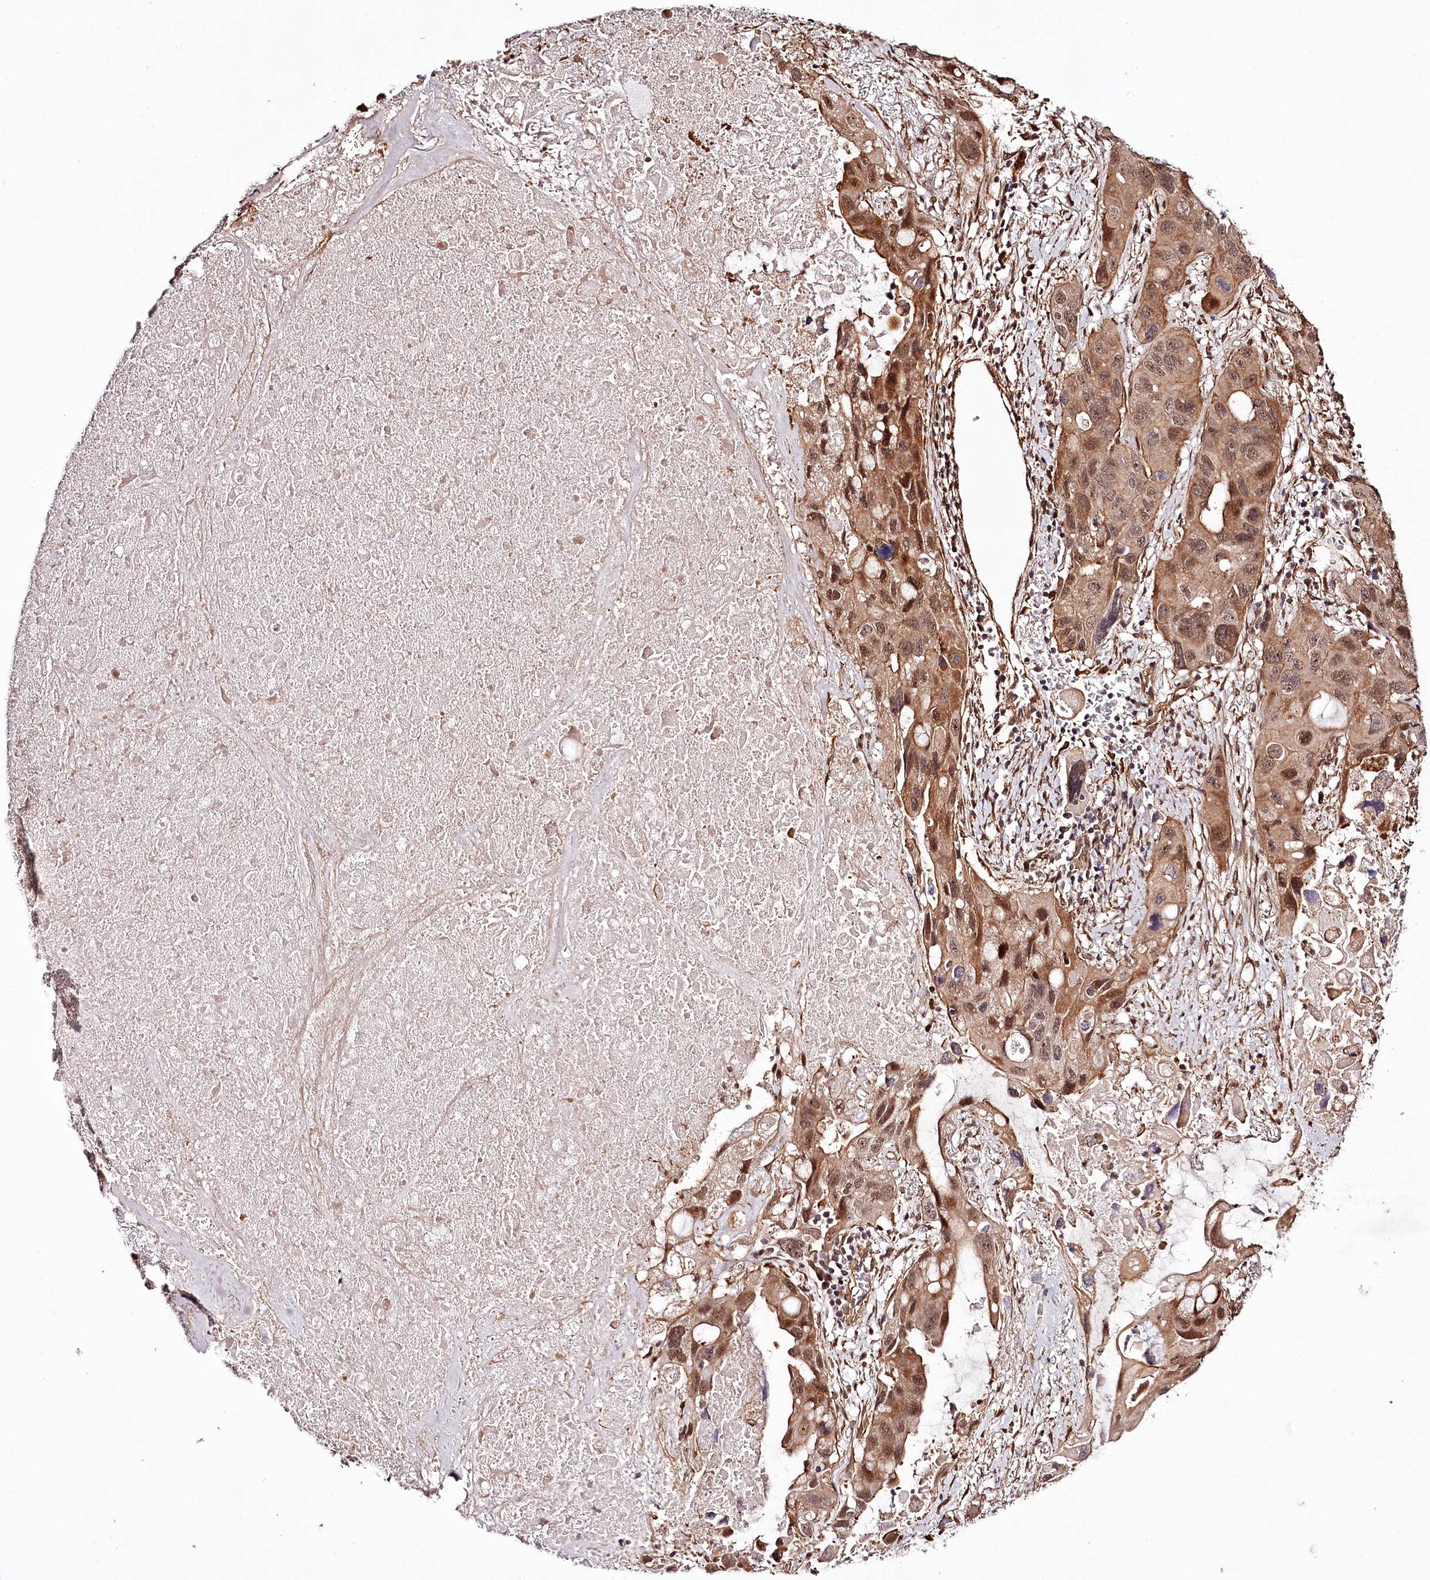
{"staining": {"intensity": "moderate", "quantity": ">75%", "location": "cytoplasmic/membranous,nuclear"}, "tissue": "lung cancer", "cell_type": "Tumor cells", "image_type": "cancer", "snomed": [{"axis": "morphology", "description": "Squamous cell carcinoma, NOS"}, {"axis": "topography", "description": "Lung"}], "caption": "The micrograph reveals staining of squamous cell carcinoma (lung), revealing moderate cytoplasmic/membranous and nuclear protein expression (brown color) within tumor cells. (Stains: DAB (3,3'-diaminobenzidine) in brown, nuclei in blue, Microscopy: brightfield microscopy at high magnification).", "gene": "TTC33", "patient": {"sex": "female", "age": 73}}